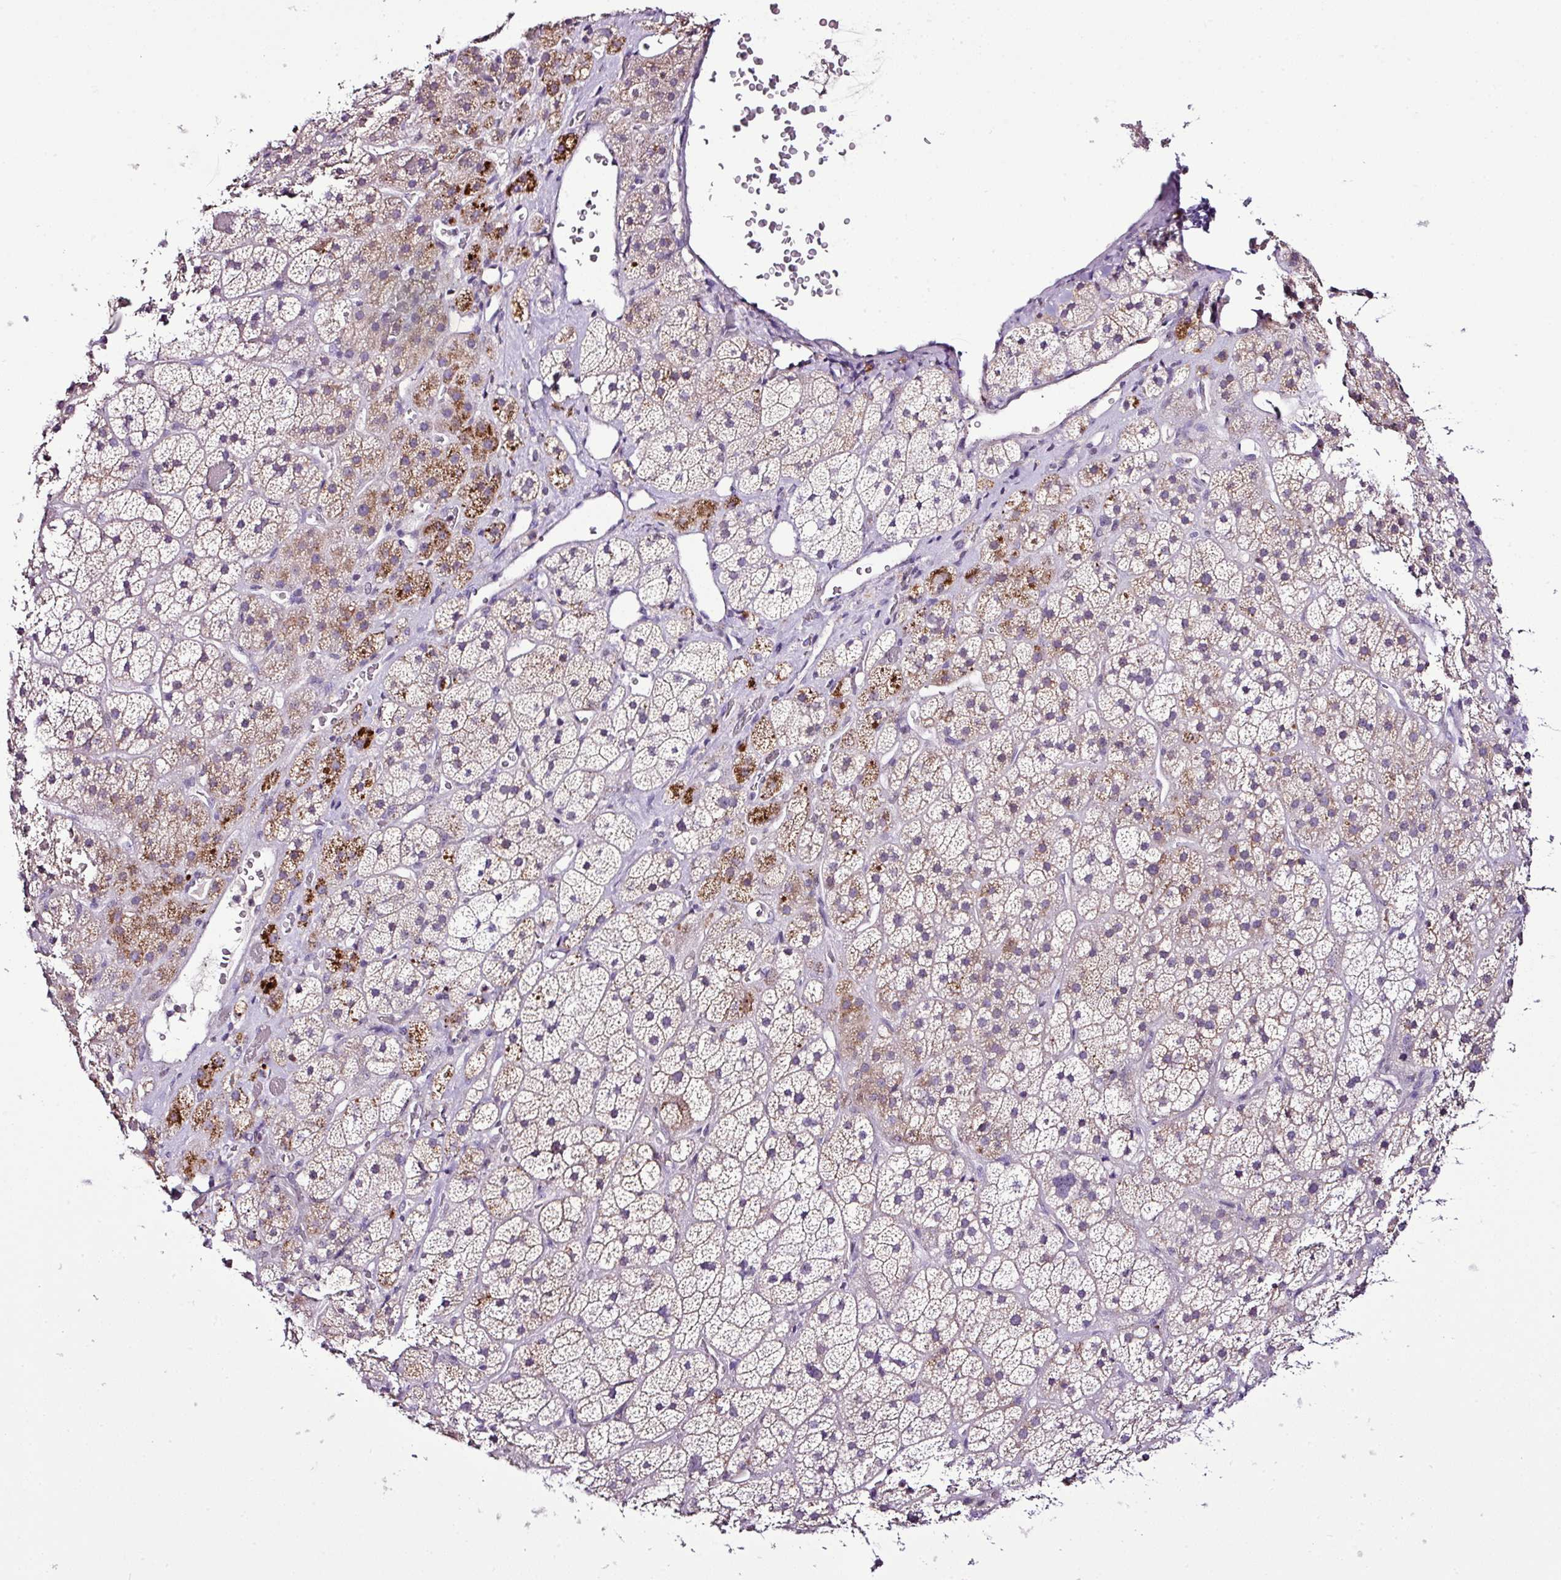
{"staining": {"intensity": "strong", "quantity": "<25%", "location": "cytoplasmic/membranous"}, "tissue": "adrenal gland", "cell_type": "Glandular cells", "image_type": "normal", "snomed": [{"axis": "morphology", "description": "Normal tissue, NOS"}, {"axis": "topography", "description": "Adrenal gland"}], "caption": "Unremarkable adrenal gland was stained to show a protein in brown. There is medium levels of strong cytoplasmic/membranous expression in approximately <25% of glandular cells. (Brightfield microscopy of DAB IHC at high magnification).", "gene": "ESR1", "patient": {"sex": "male", "age": 57}}